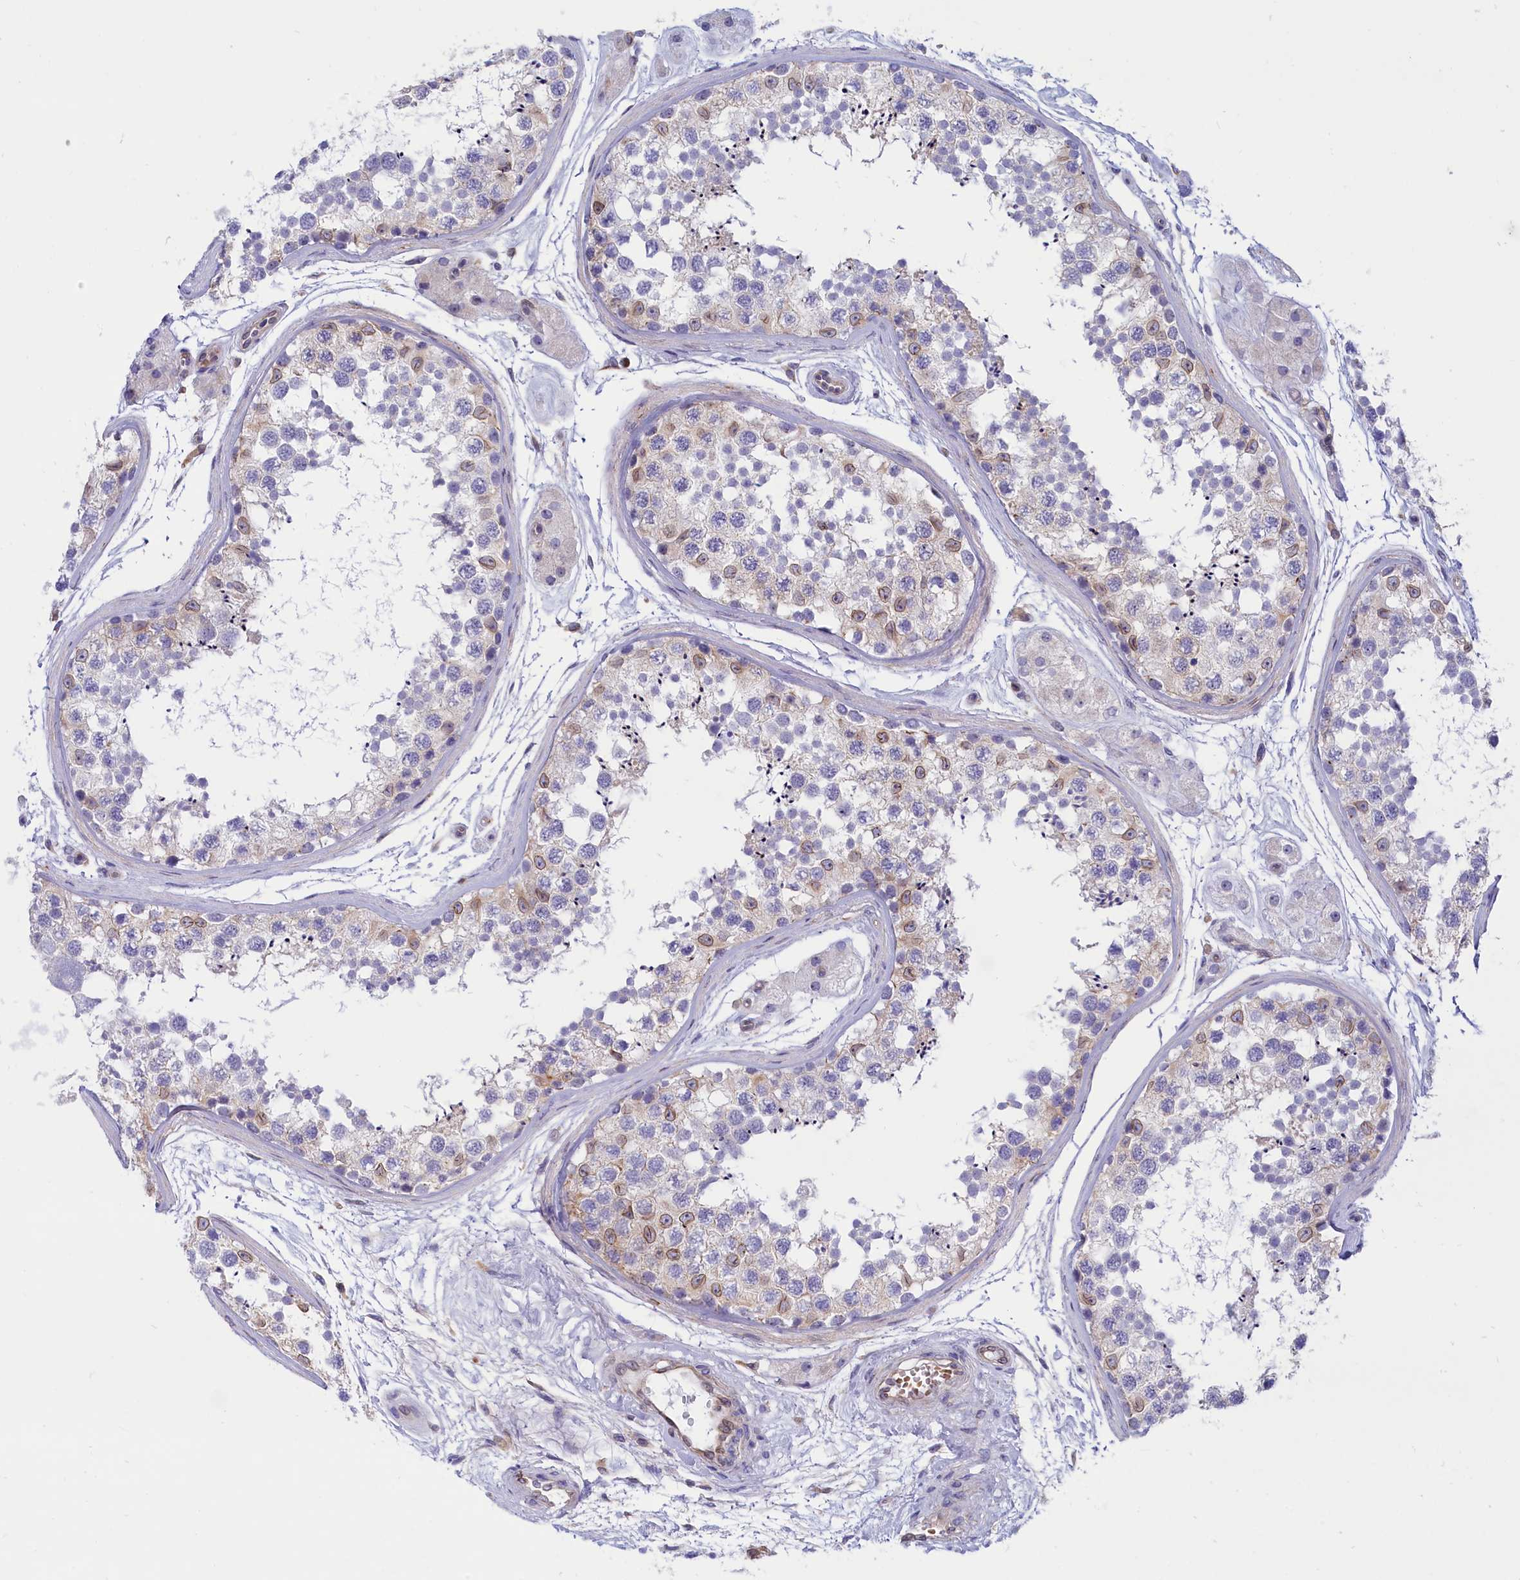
{"staining": {"intensity": "moderate", "quantity": "<25%", "location": "nuclear"}, "tissue": "testis", "cell_type": "Cells in seminiferous ducts", "image_type": "normal", "snomed": [{"axis": "morphology", "description": "Normal tissue, NOS"}, {"axis": "topography", "description": "Testis"}], "caption": "Cells in seminiferous ducts display low levels of moderate nuclear expression in about <25% of cells in normal human testis.", "gene": "ABCC12", "patient": {"sex": "male", "age": 56}}